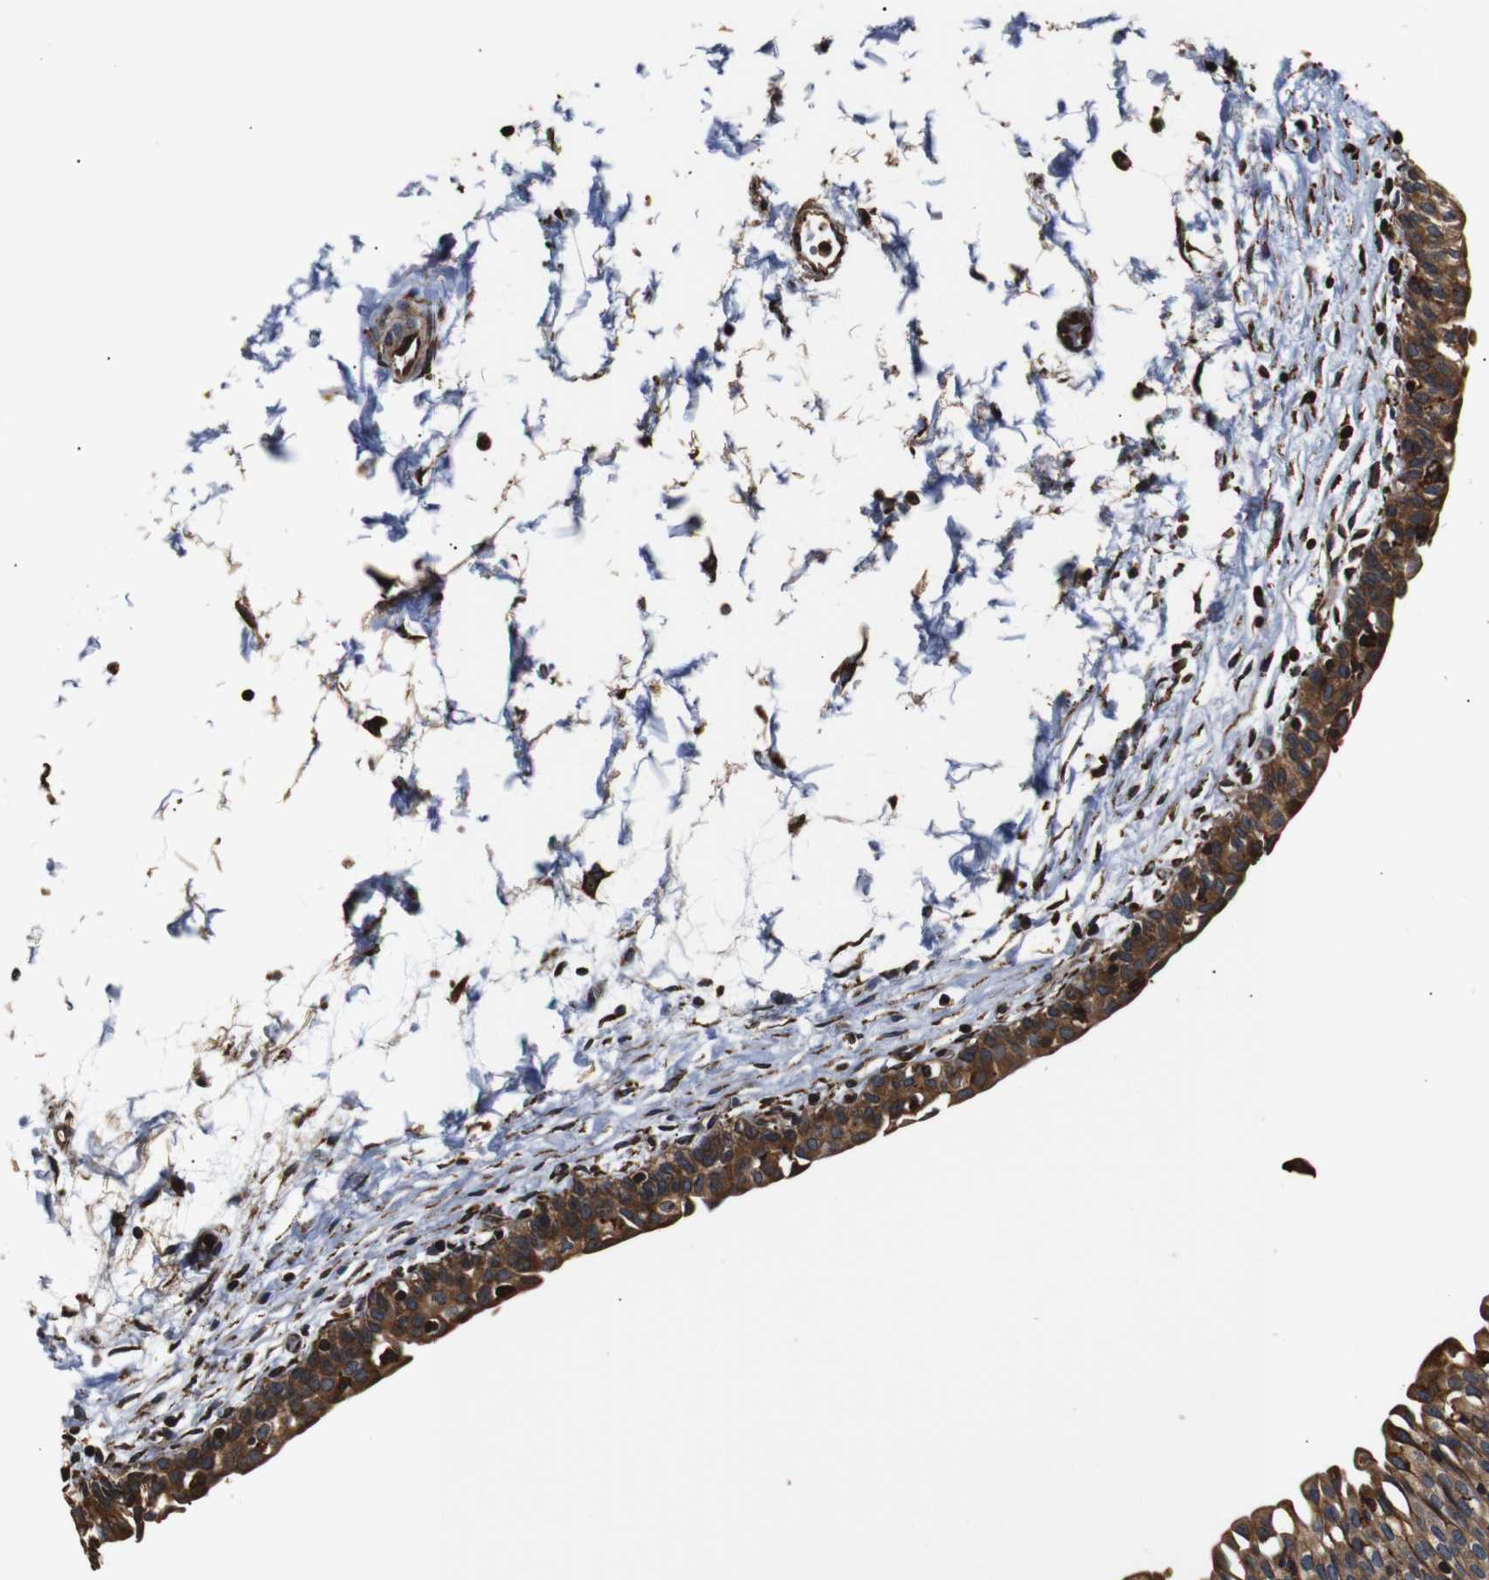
{"staining": {"intensity": "moderate", "quantity": ">75%", "location": "cytoplasmic/membranous"}, "tissue": "urinary bladder", "cell_type": "Urothelial cells", "image_type": "normal", "snomed": [{"axis": "morphology", "description": "Normal tissue, NOS"}, {"axis": "topography", "description": "Urinary bladder"}], "caption": "Protein staining of unremarkable urinary bladder shows moderate cytoplasmic/membranous staining in approximately >75% of urothelial cells.", "gene": "HHIP", "patient": {"sex": "male", "age": 55}}